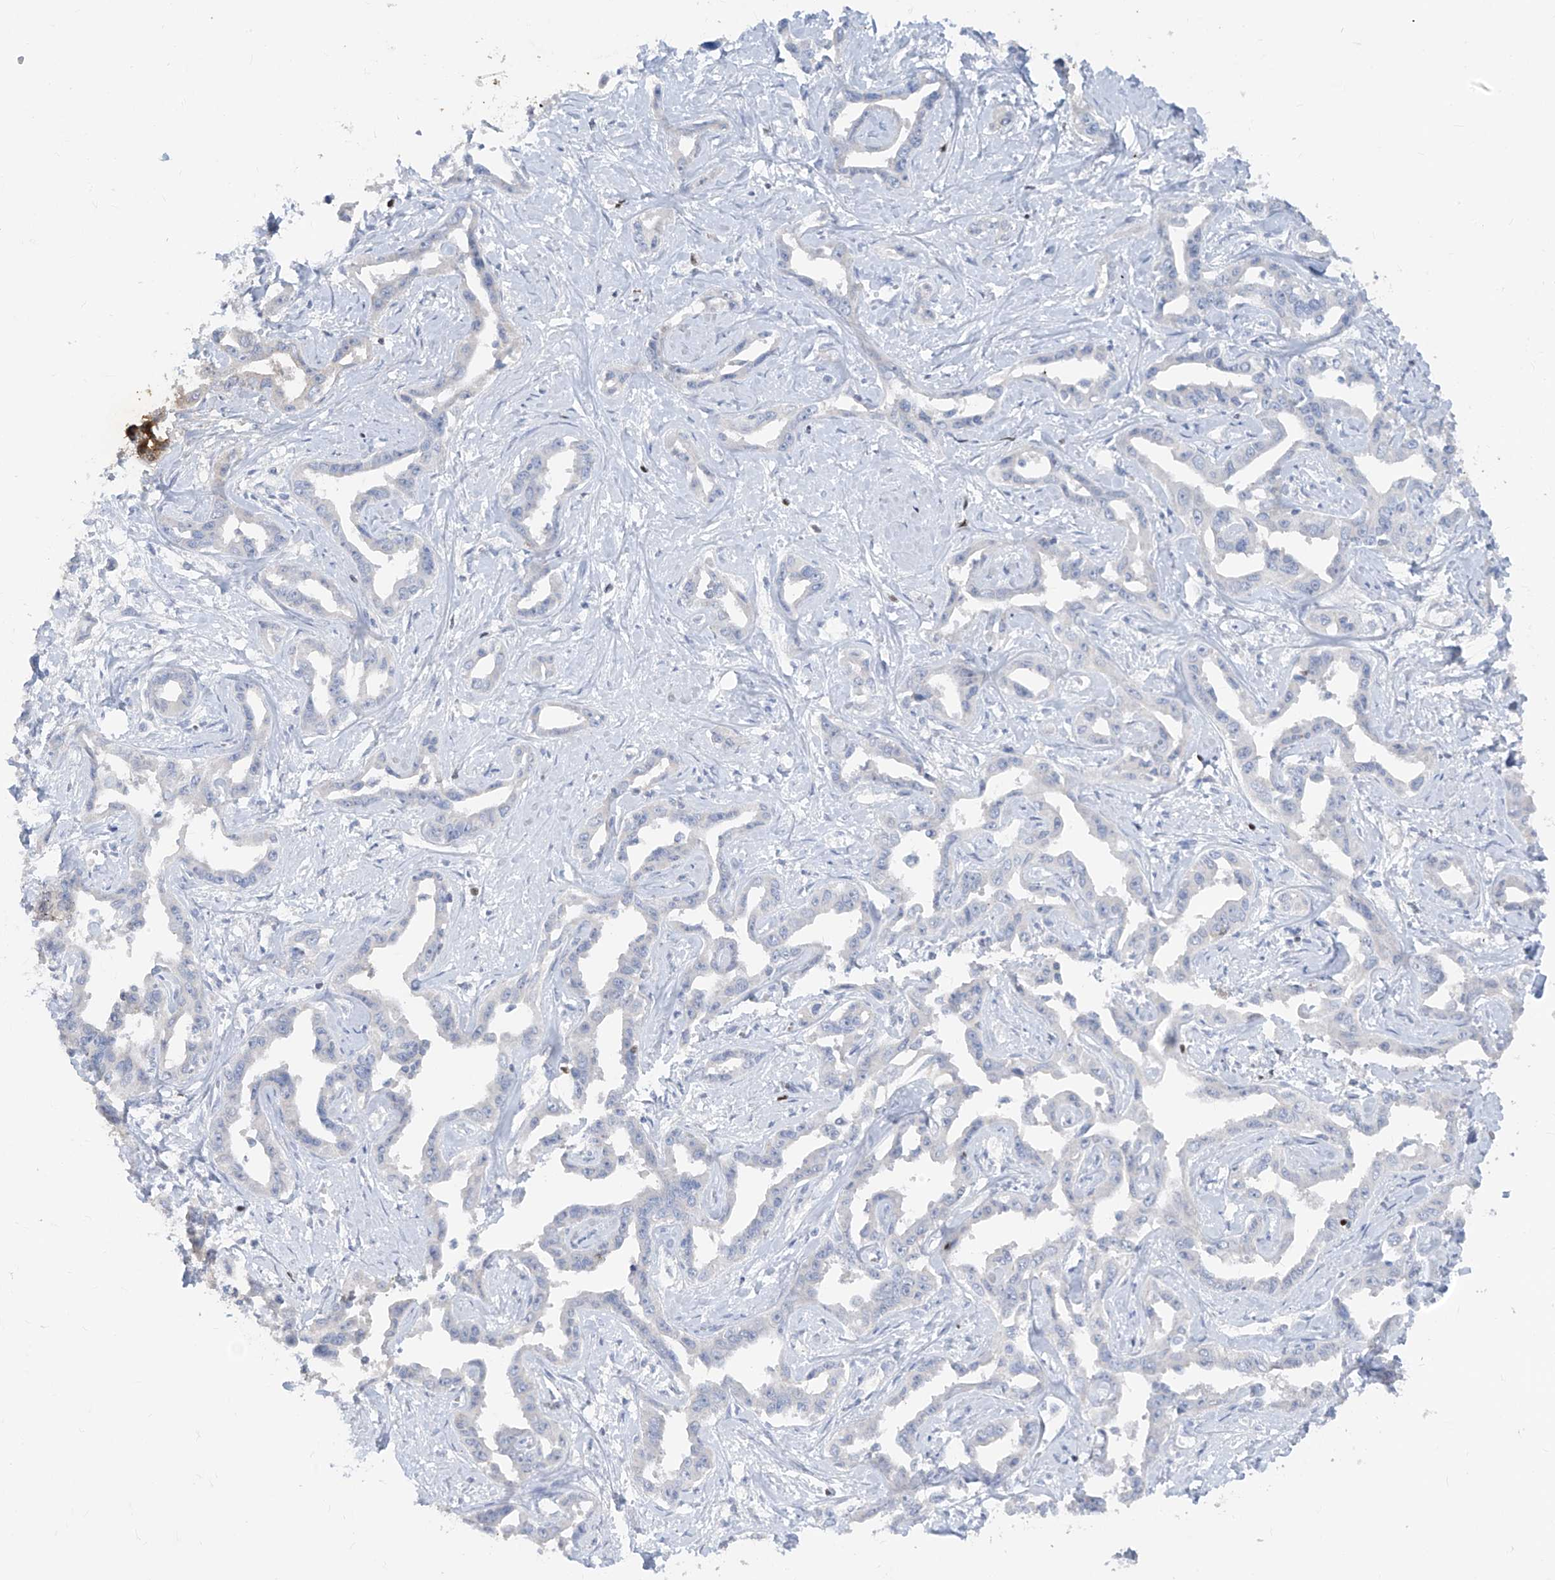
{"staining": {"intensity": "negative", "quantity": "none", "location": "none"}, "tissue": "liver cancer", "cell_type": "Tumor cells", "image_type": "cancer", "snomed": [{"axis": "morphology", "description": "Cholangiocarcinoma"}, {"axis": "topography", "description": "Liver"}], "caption": "Liver cholangiocarcinoma stained for a protein using immunohistochemistry exhibits no expression tumor cells.", "gene": "TBX21", "patient": {"sex": "male", "age": 59}}